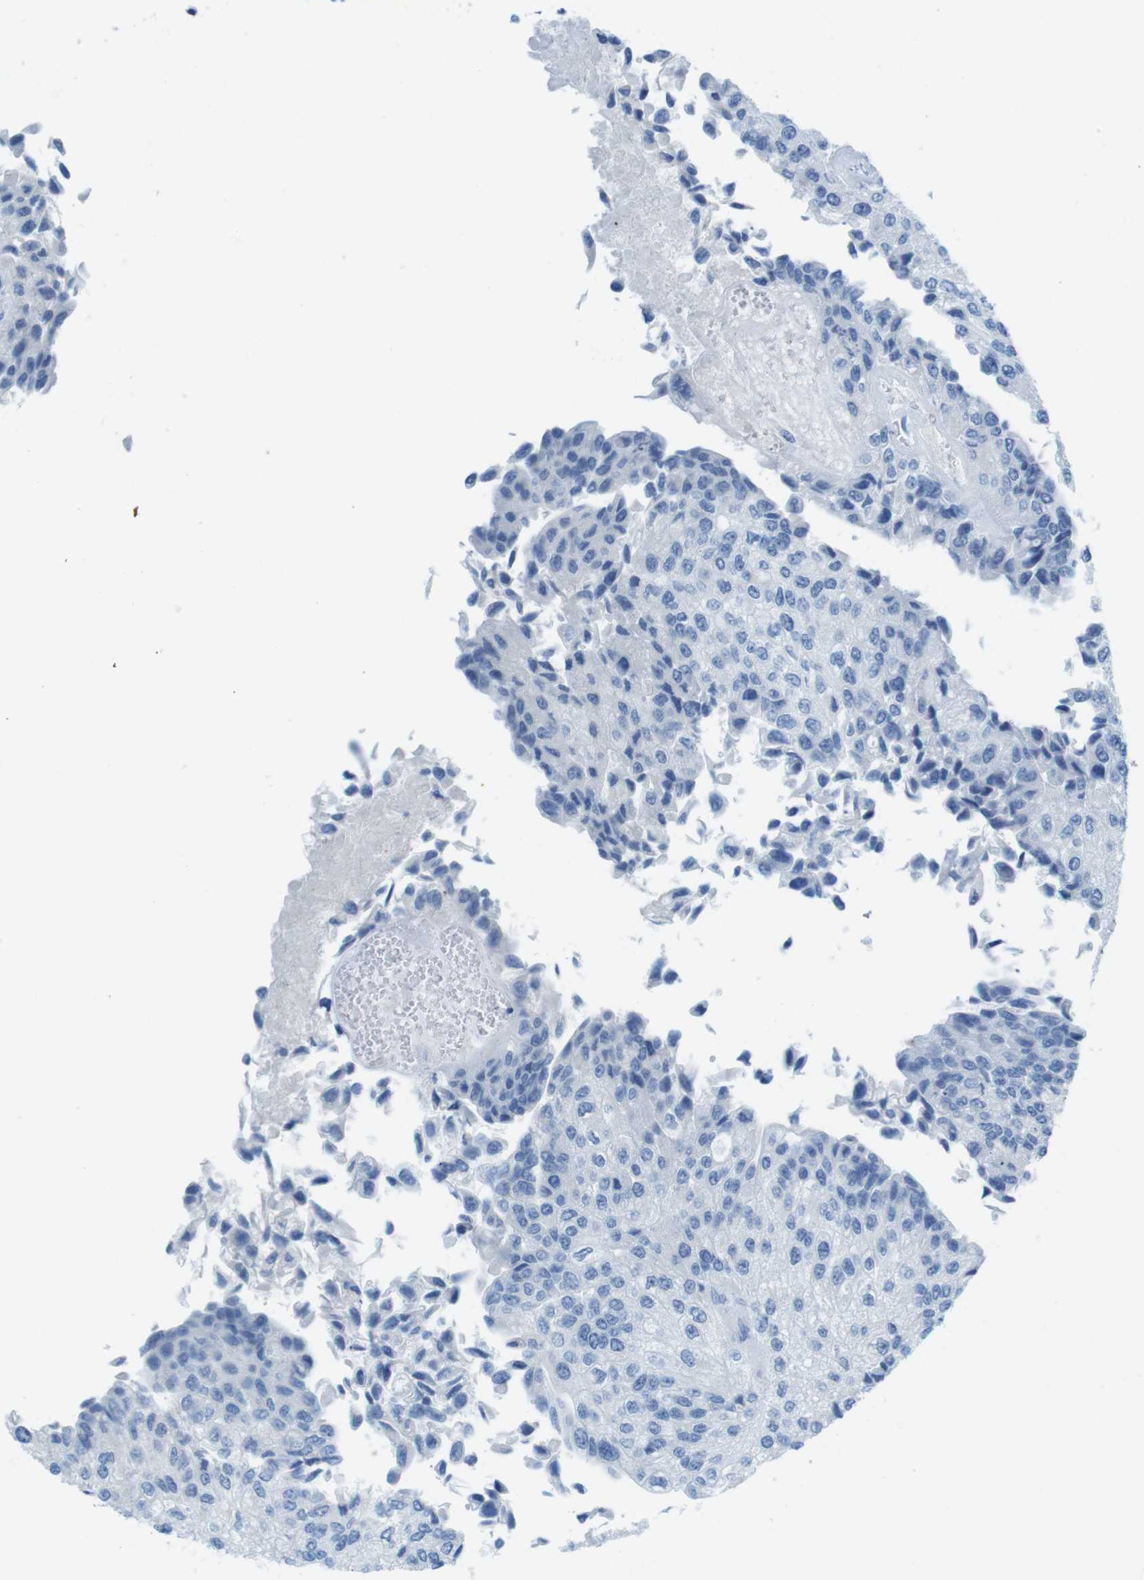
{"staining": {"intensity": "negative", "quantity": "none", "location": "none"}, "tissue": "urothelial cancer", "cell_type": "Tumor cells", "image_type": "cancer", "snomed": [{"axis": "morphology", "description": "Urothelial carcinoma, High grade"}, {"axis": "topography", "description": "Kidney"}, {"axis": "topography", "description": "Urinary bladder"}], "caption": "Immunohistochemical staining of urothelial cancer displays no significant expression in tumor cells.", "gene": "GAP43", "patient": {"sex": "male", "age": 77}}